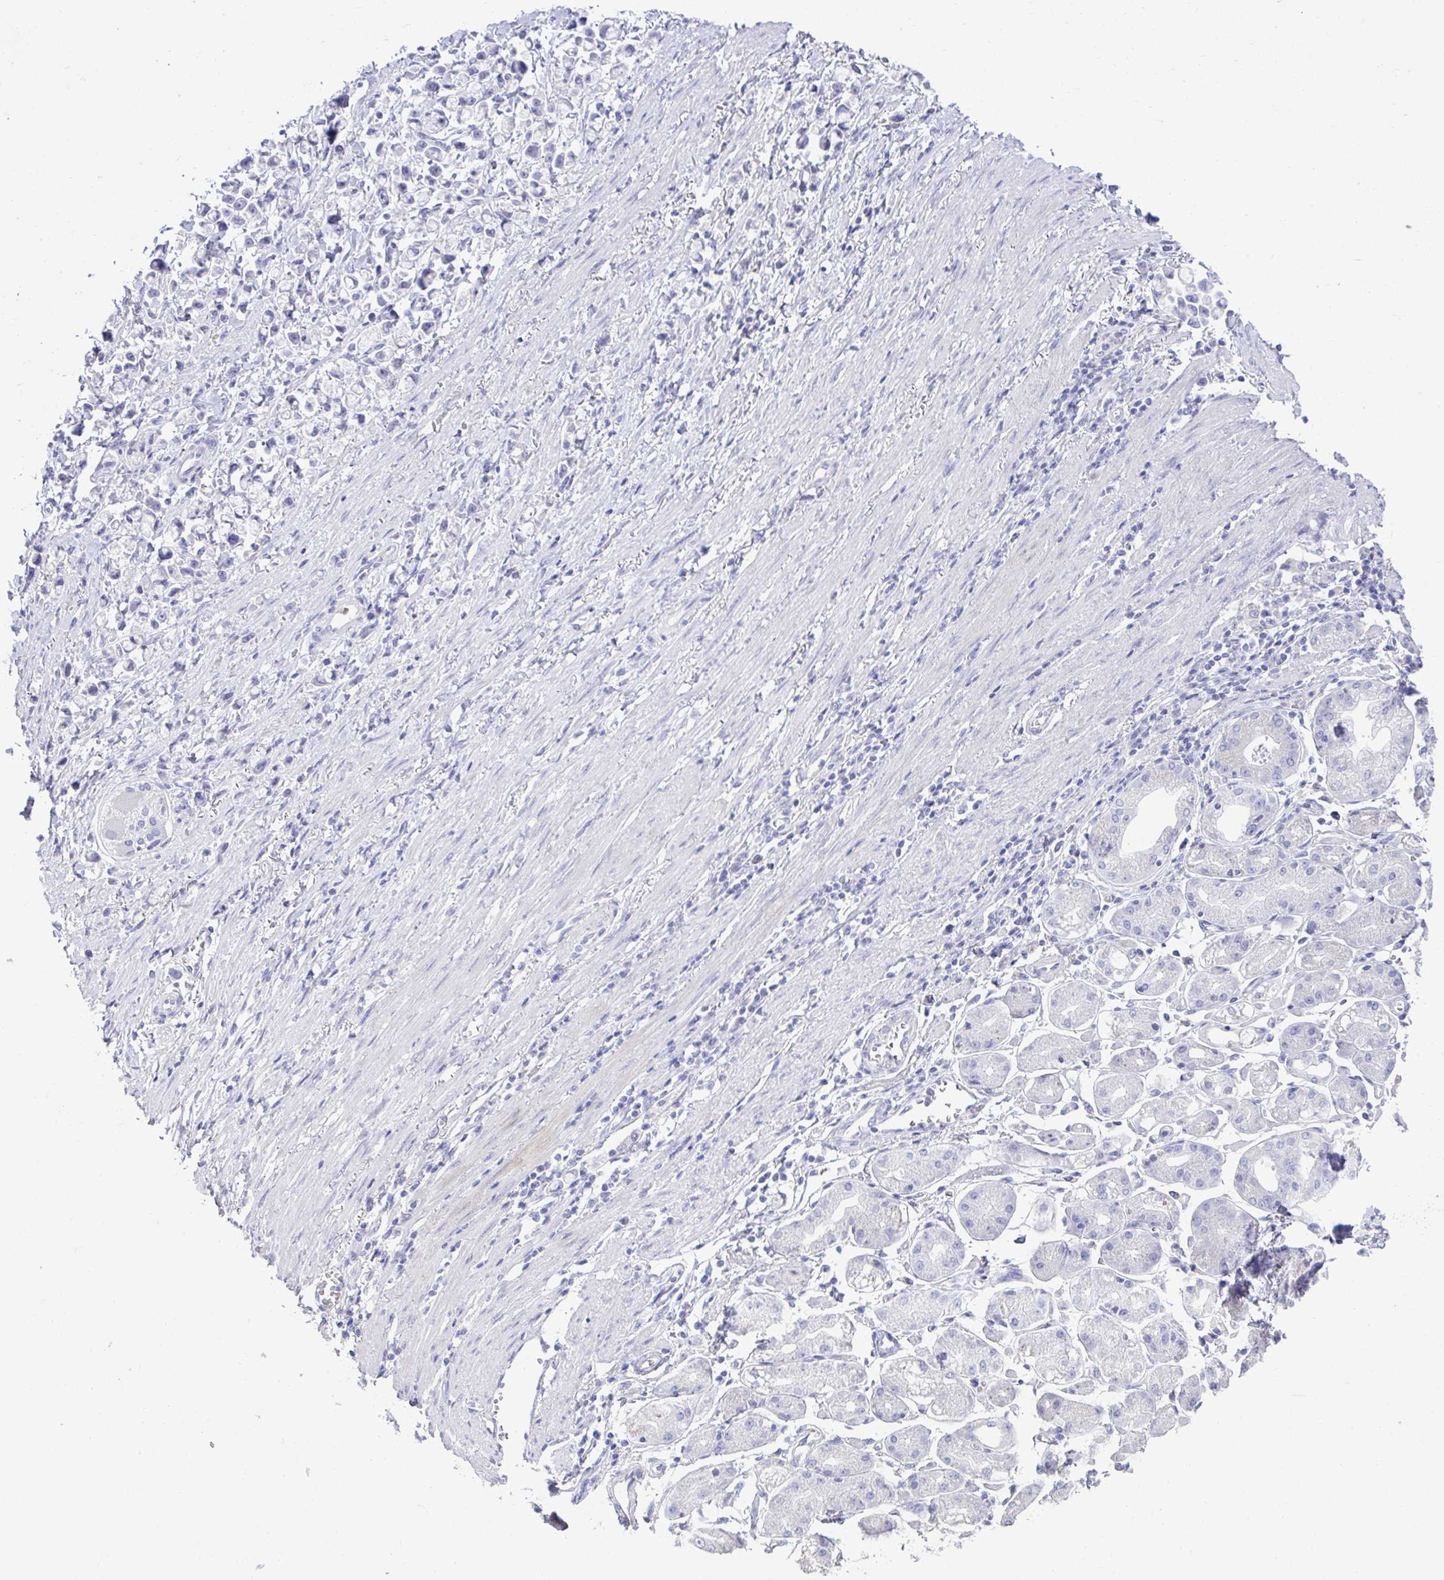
{"staining": {"intensity": "negative", "quantity": "none", "location": "none"}, "tissue": "stomach cancer", "cell_type": "Tumor cells", "image_type": "cancer", "snomed": [{"axis": "morphology", "description": "Adenocarcinoma, NOS"}, {"axis": "topography", "description": "Stomach"}], "caption": "Tumor cells show no significant protein staining in adenocarcinoma (stomach). (IHC, brightfield microscopy, high magnification).", "gene": "PLEKHH1", "patient": {"sex": "female", "age": 81}}